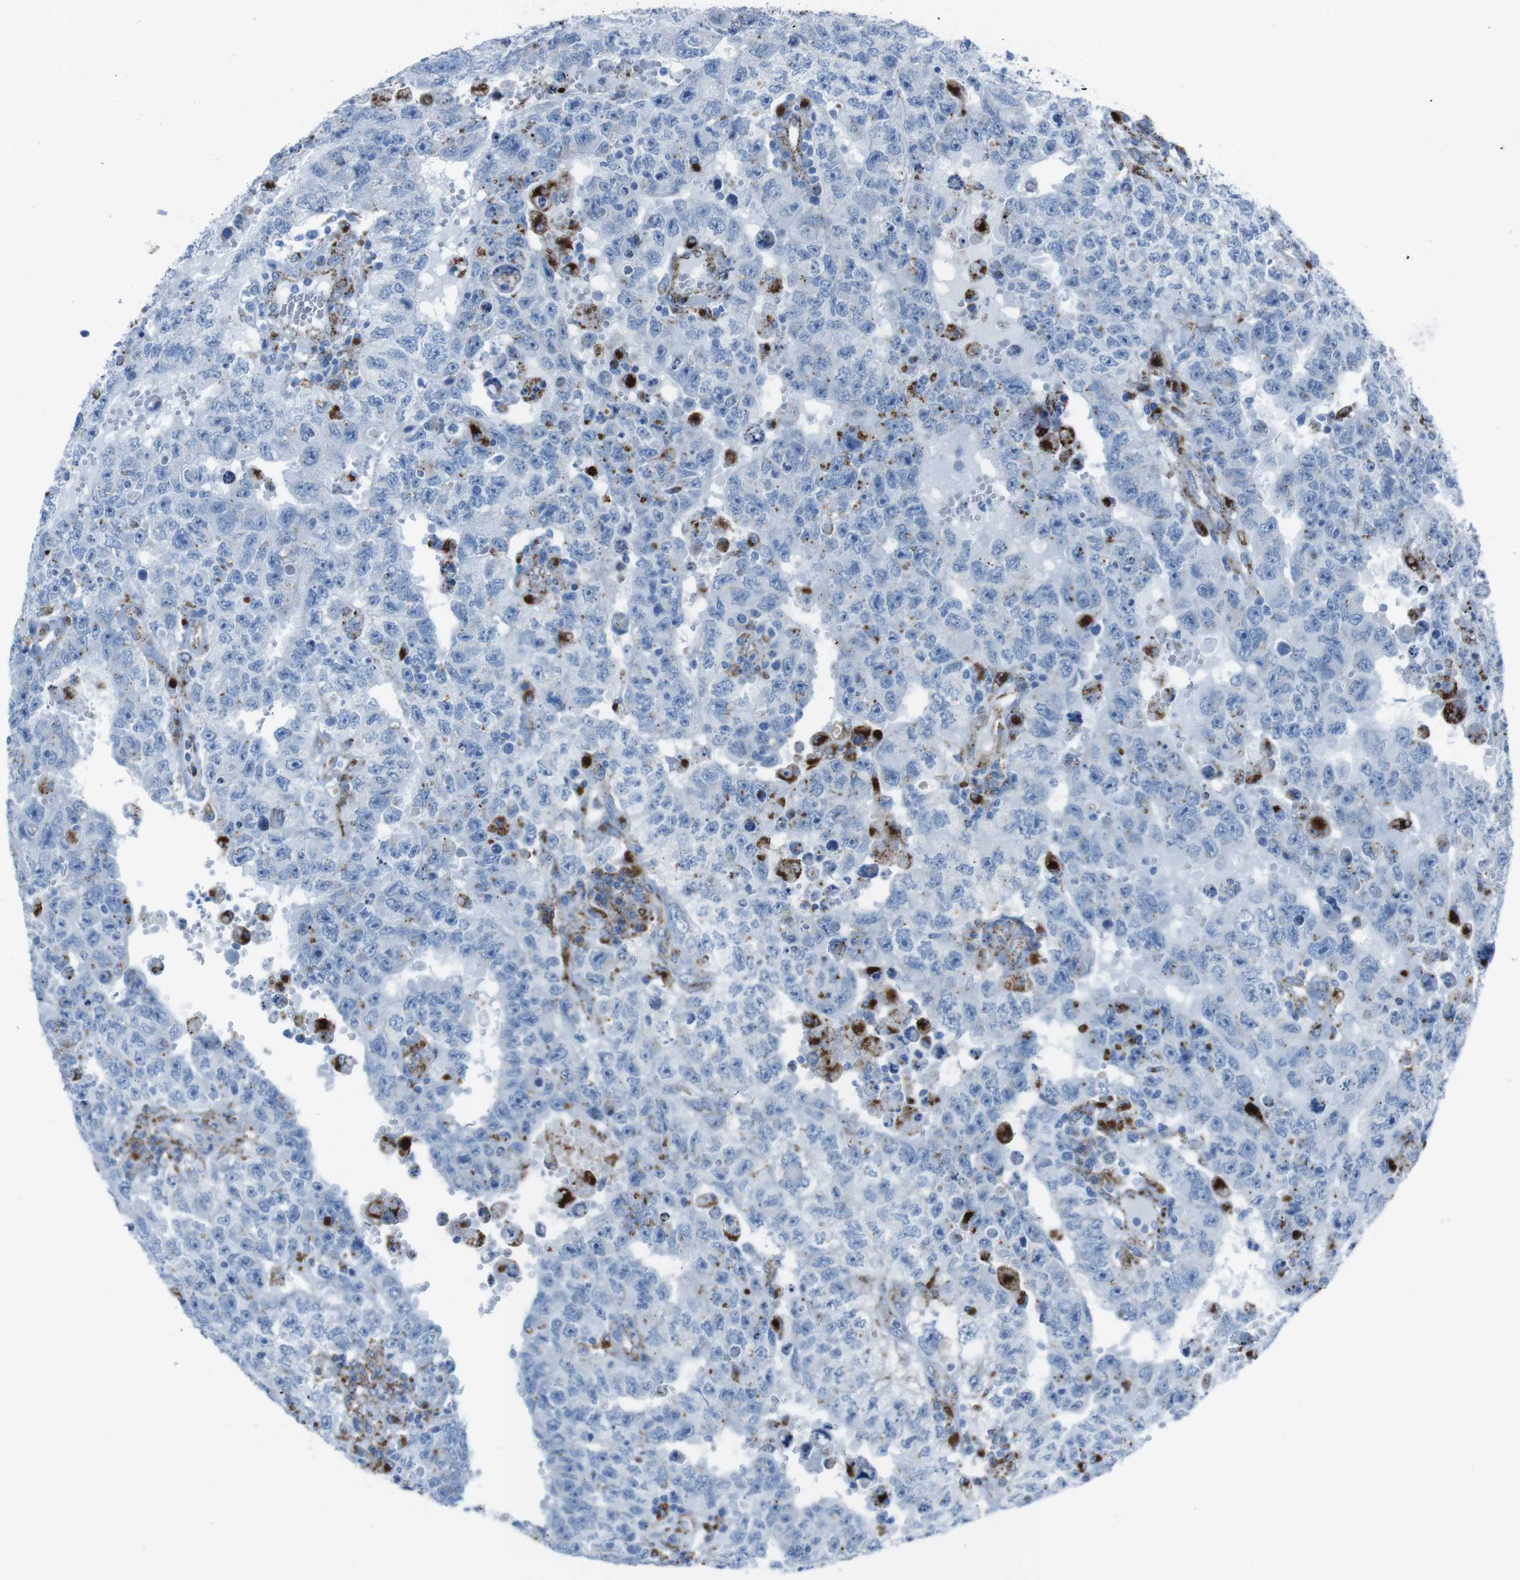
{"staining": {"intensity": "moderate", "quantity": "<25%", "location": "cytoplasmic/membranous"}, "tissue": "testis cancer", "cell_type": "Tumor cells", "image_type": "cancer", "snomed": [{"axis": "morphology", "description": "Carcinoma, Embryonal, NOS"}, {"axis": "topography", "description": "Testis"}], "caption": "DAB (3,3'-diaminobenzidine) immunohistochemical staining of human testis cancer (embryonal carcinoma) reveals moderate cytoplasmic/membranous protein positivity in about <25% of tumor cells.", "gene": "SCARB2", "patient": {"sex": "male", "age": 26}}